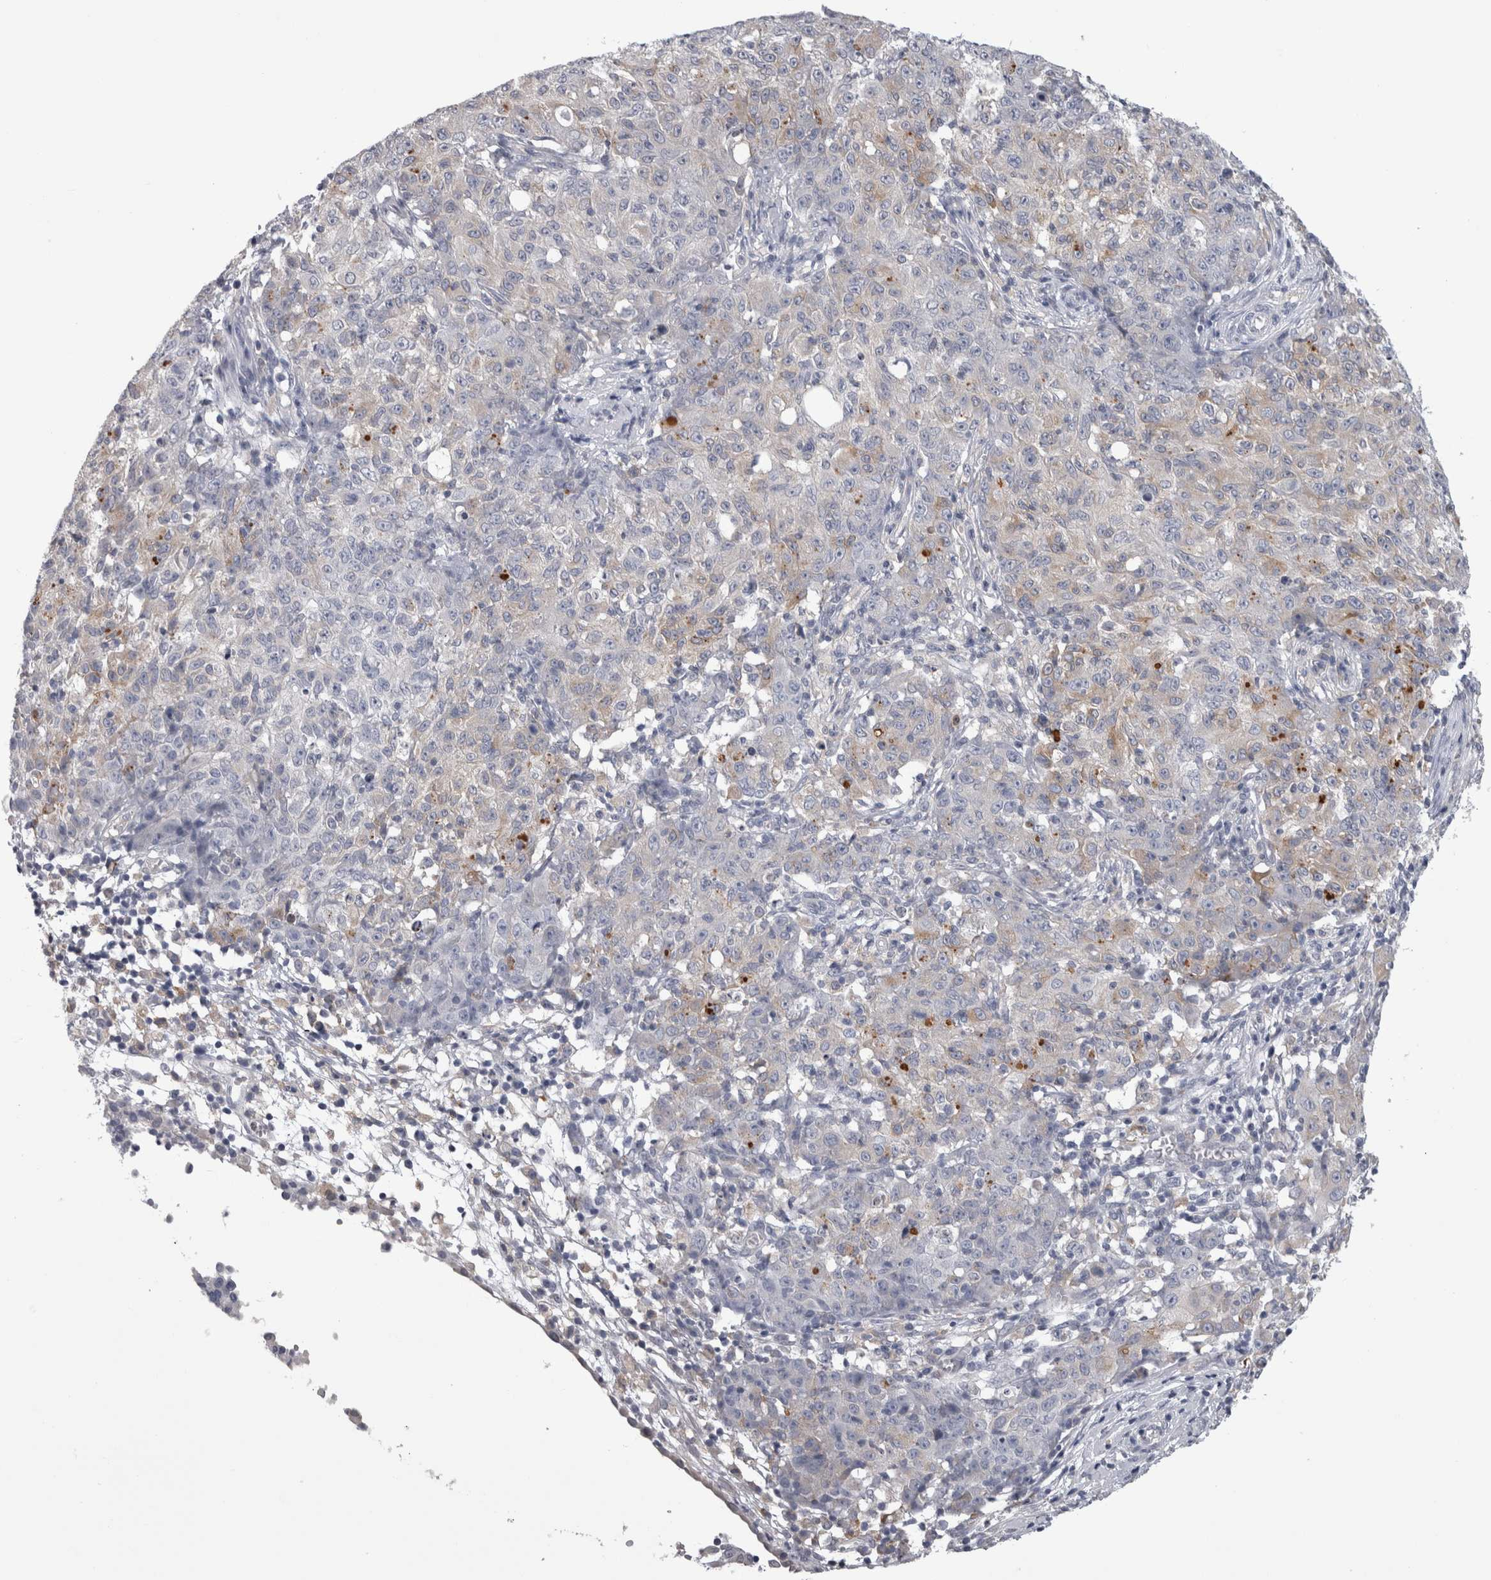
{"staining": {"intensity": "weak", "quantity": "<25%", "location": "cytoplasmic/membranous"}, "tissue": "ovarian cancer", "cell_type": "Tumor cells", "image_type": "cancer", "snomed": [{"axis": "morphology", "description": "Carcinoma, endometroid"}, {"axis": "topography", "description": "Ovary"}], "caption": "Tumor cells are negative for protein expression in human endometroid carcinoma (ovarian). (Immunohistochemistry (ihc), brightfield microscopy, high magnification).", "gene": "AFMID", "patient": {"sex": "female", "age": 42}}